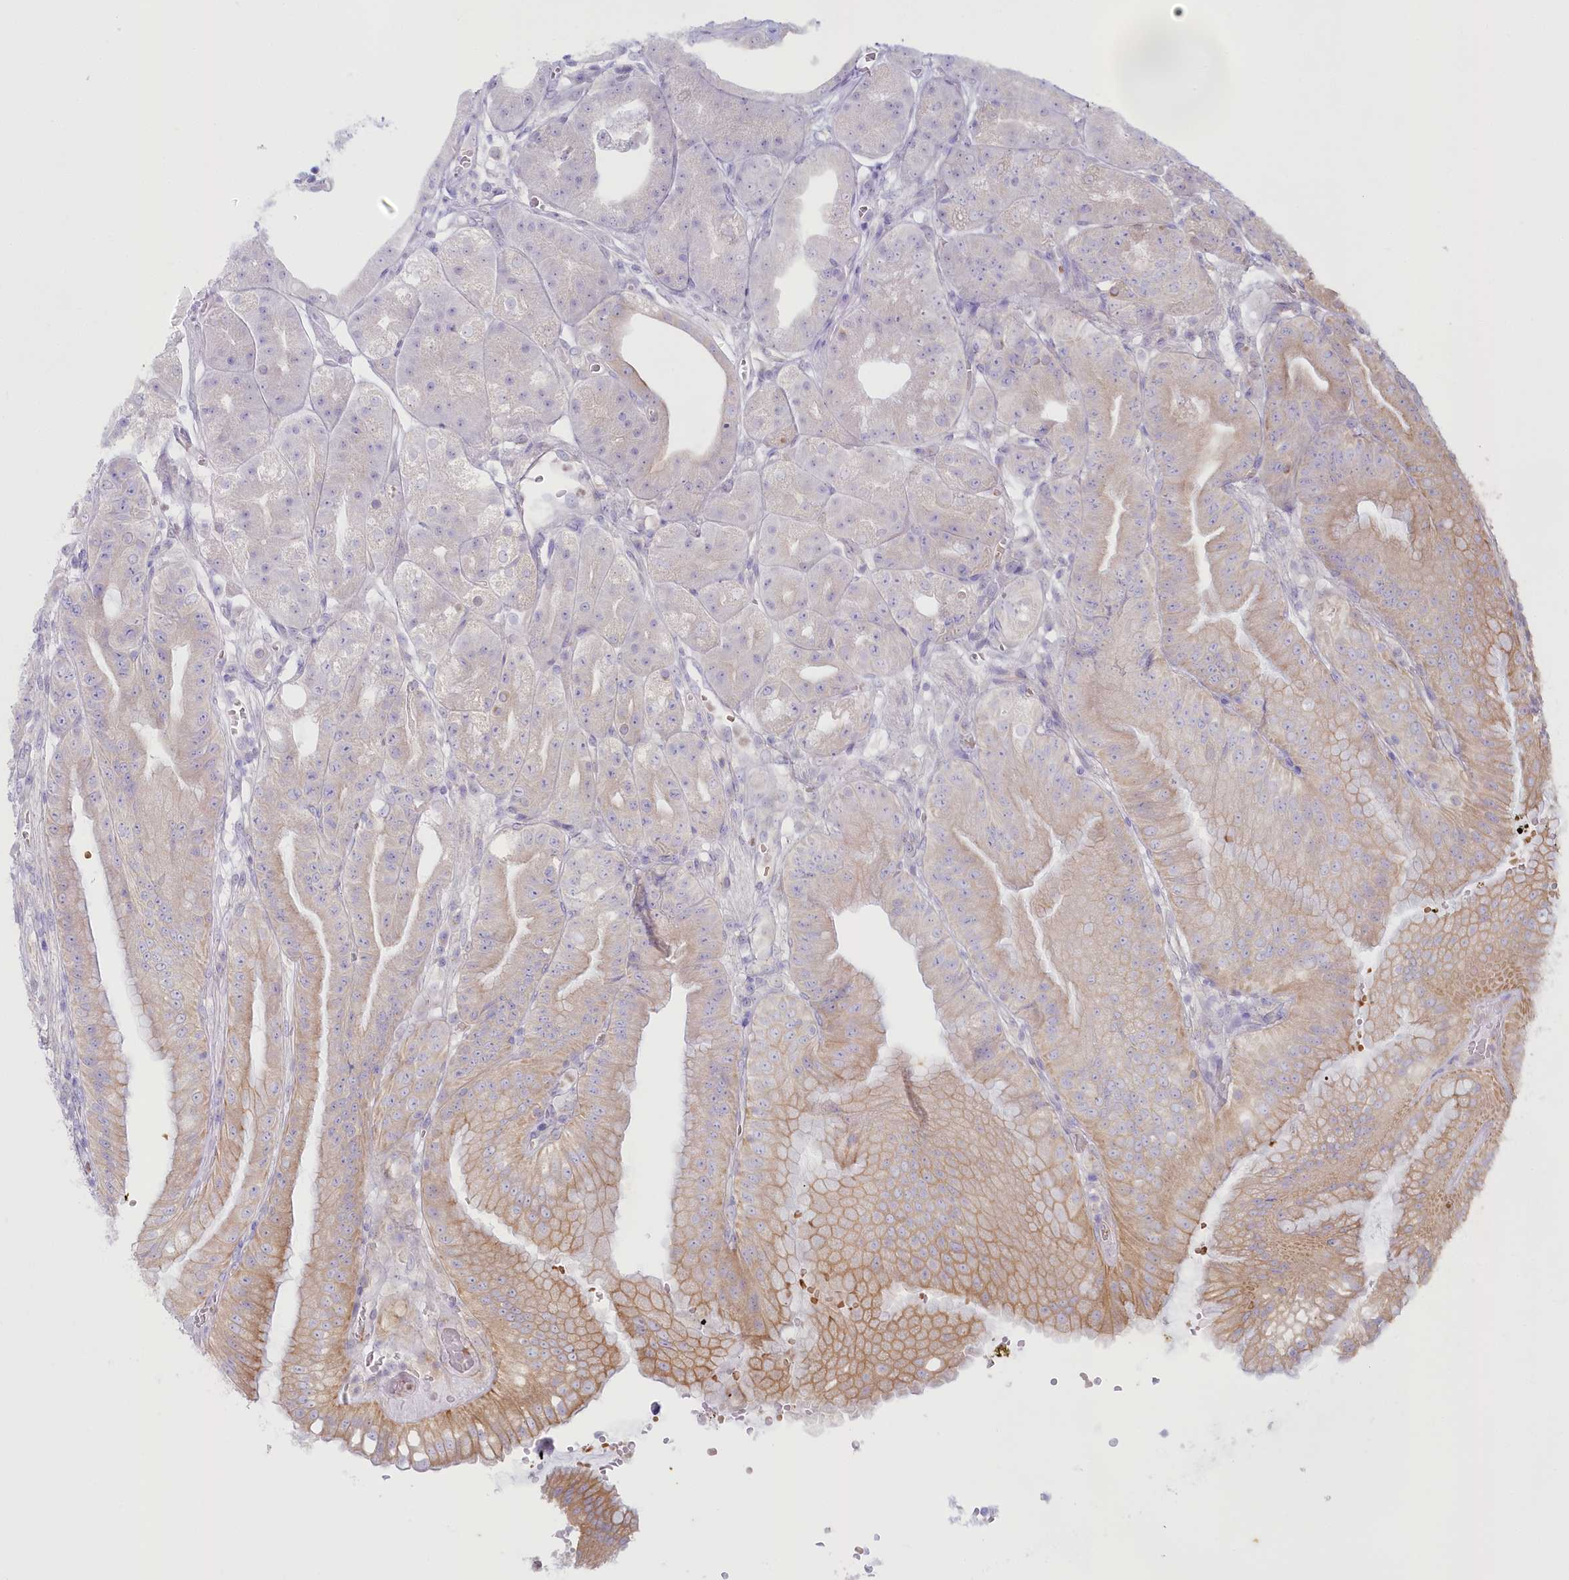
{"staining": {"intensity": "moderate", "quantity": "25%-75%", "location": "cytoplasmic/membranous"}, "tissue": "stomach", "cell_type": "Glandular cells", "image_type": "normal", "snomed": [{"axis": "morphology", "description": "Normal tissue, NOS"}, {"axis": "topography", "description": "Stomach, upper"}, {"axis": "topography", "description": "Stomach, lower"}], "caption": "Protein staining of unremarkable stomach shows moderate cytoplasmic/membranous staining in about 25%-75% of glandular cells. The protein is stained brown, and the nuclei are stained in blue (DAB (3,3'-diaminobenzidine) IHC with brightfield microscopy, high magnification).", "gene": "COMMD3", "patient": {"sex": "male", "age": 71}}